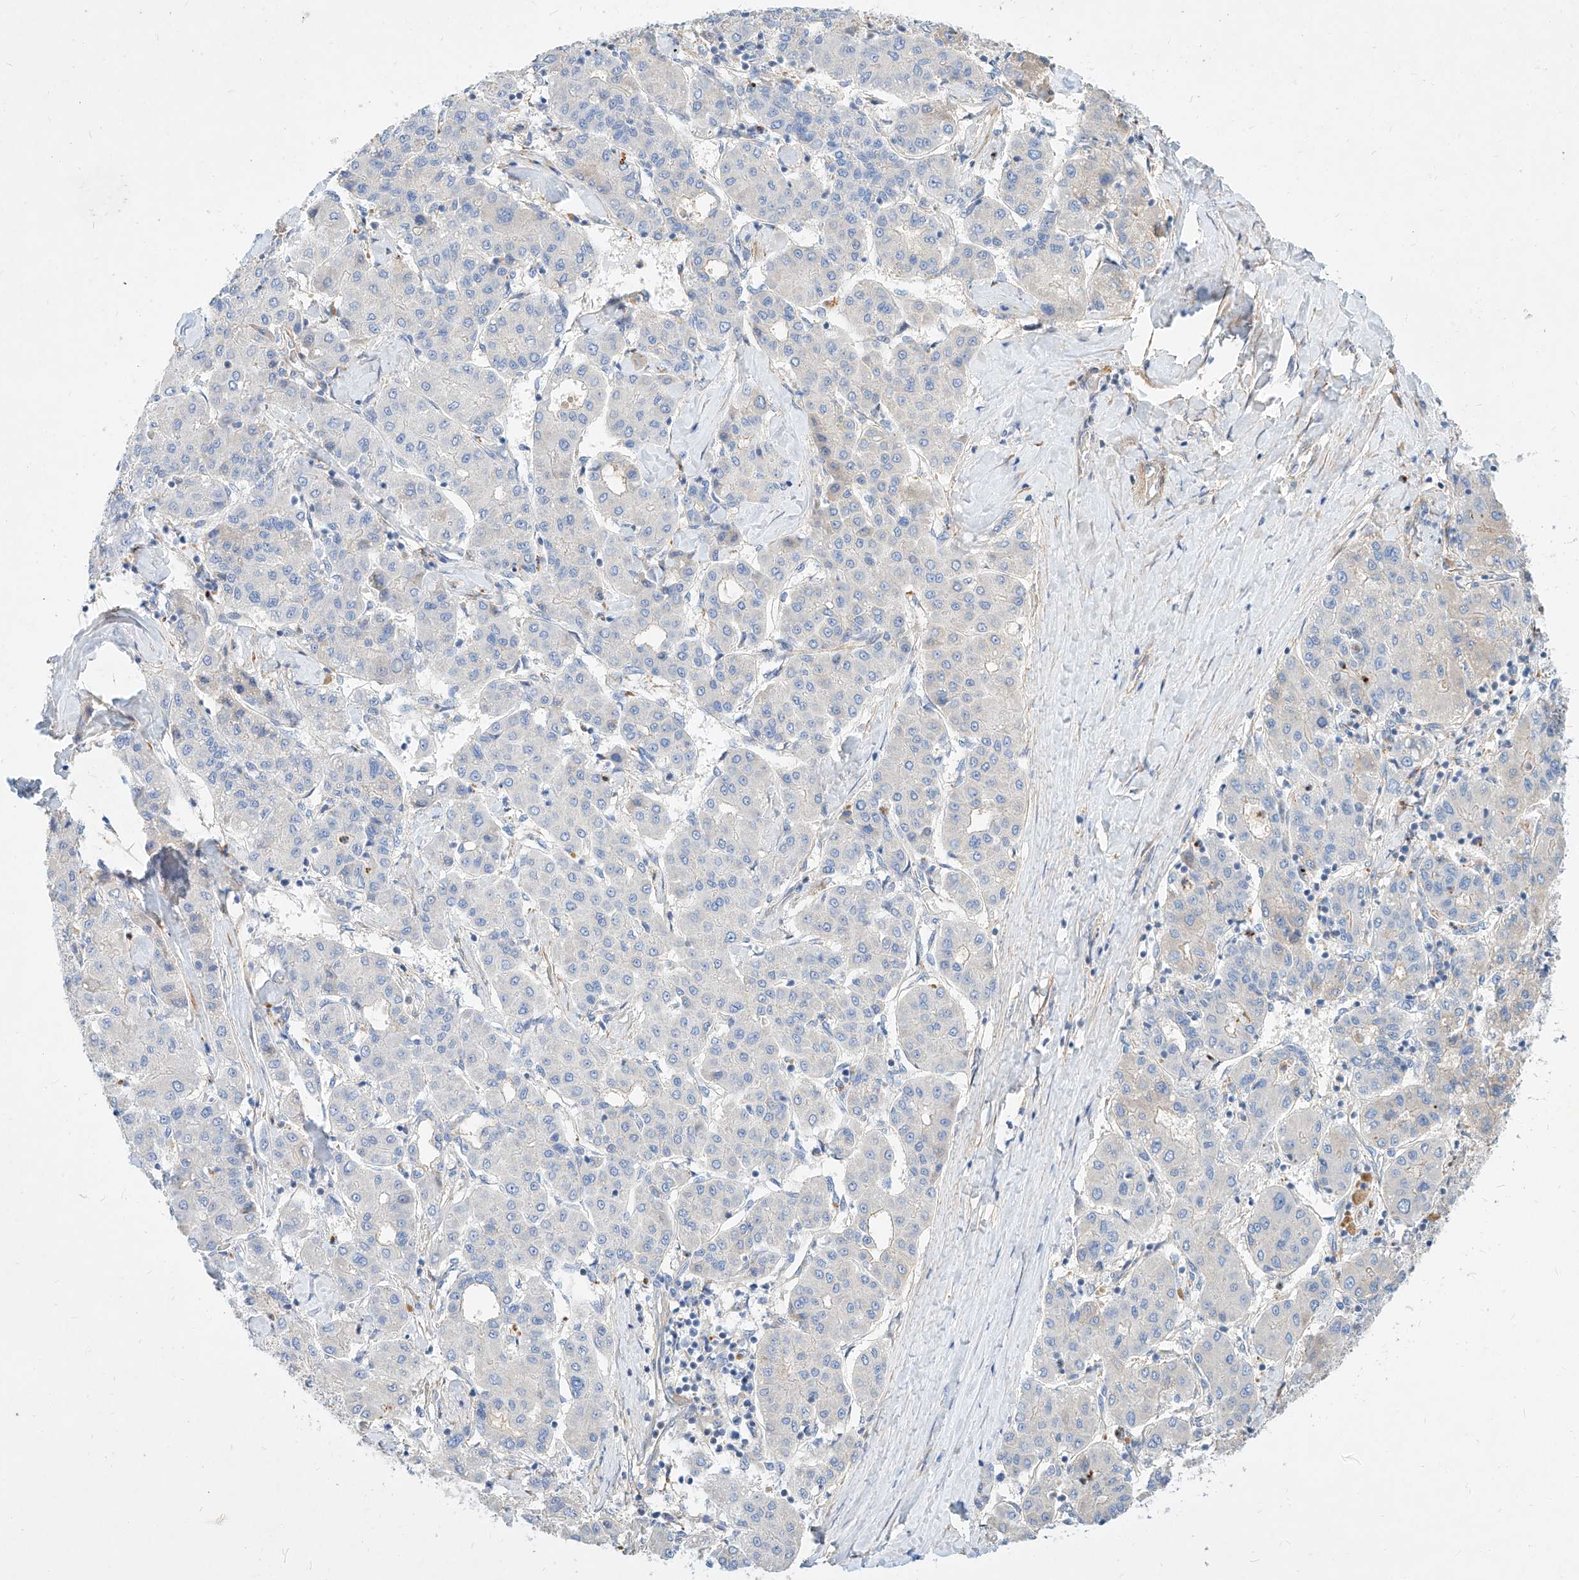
{"staining": {"intensity": "negative", "quantity": "none", "location": "none"}, "tissue": "liver cancer", "cell_type": "Tumor cells", "image_type": "cancer", "snomed": [{"axis": "morphology", "description": "Carcinoma, Hepatocellular, NOS"}, {"axis": "topography", "description": "Liver"}], "caption": "Immunohistochemistry image of neoplastic tissue: liver cancer (hepatocellular carcinoma) stained with DAB (3,3'-diaminobenzidine) reveals no significant protein staining in tumor cells.", "gene": "KCNH5", "patient": {"sex": "male", "age": 65}}